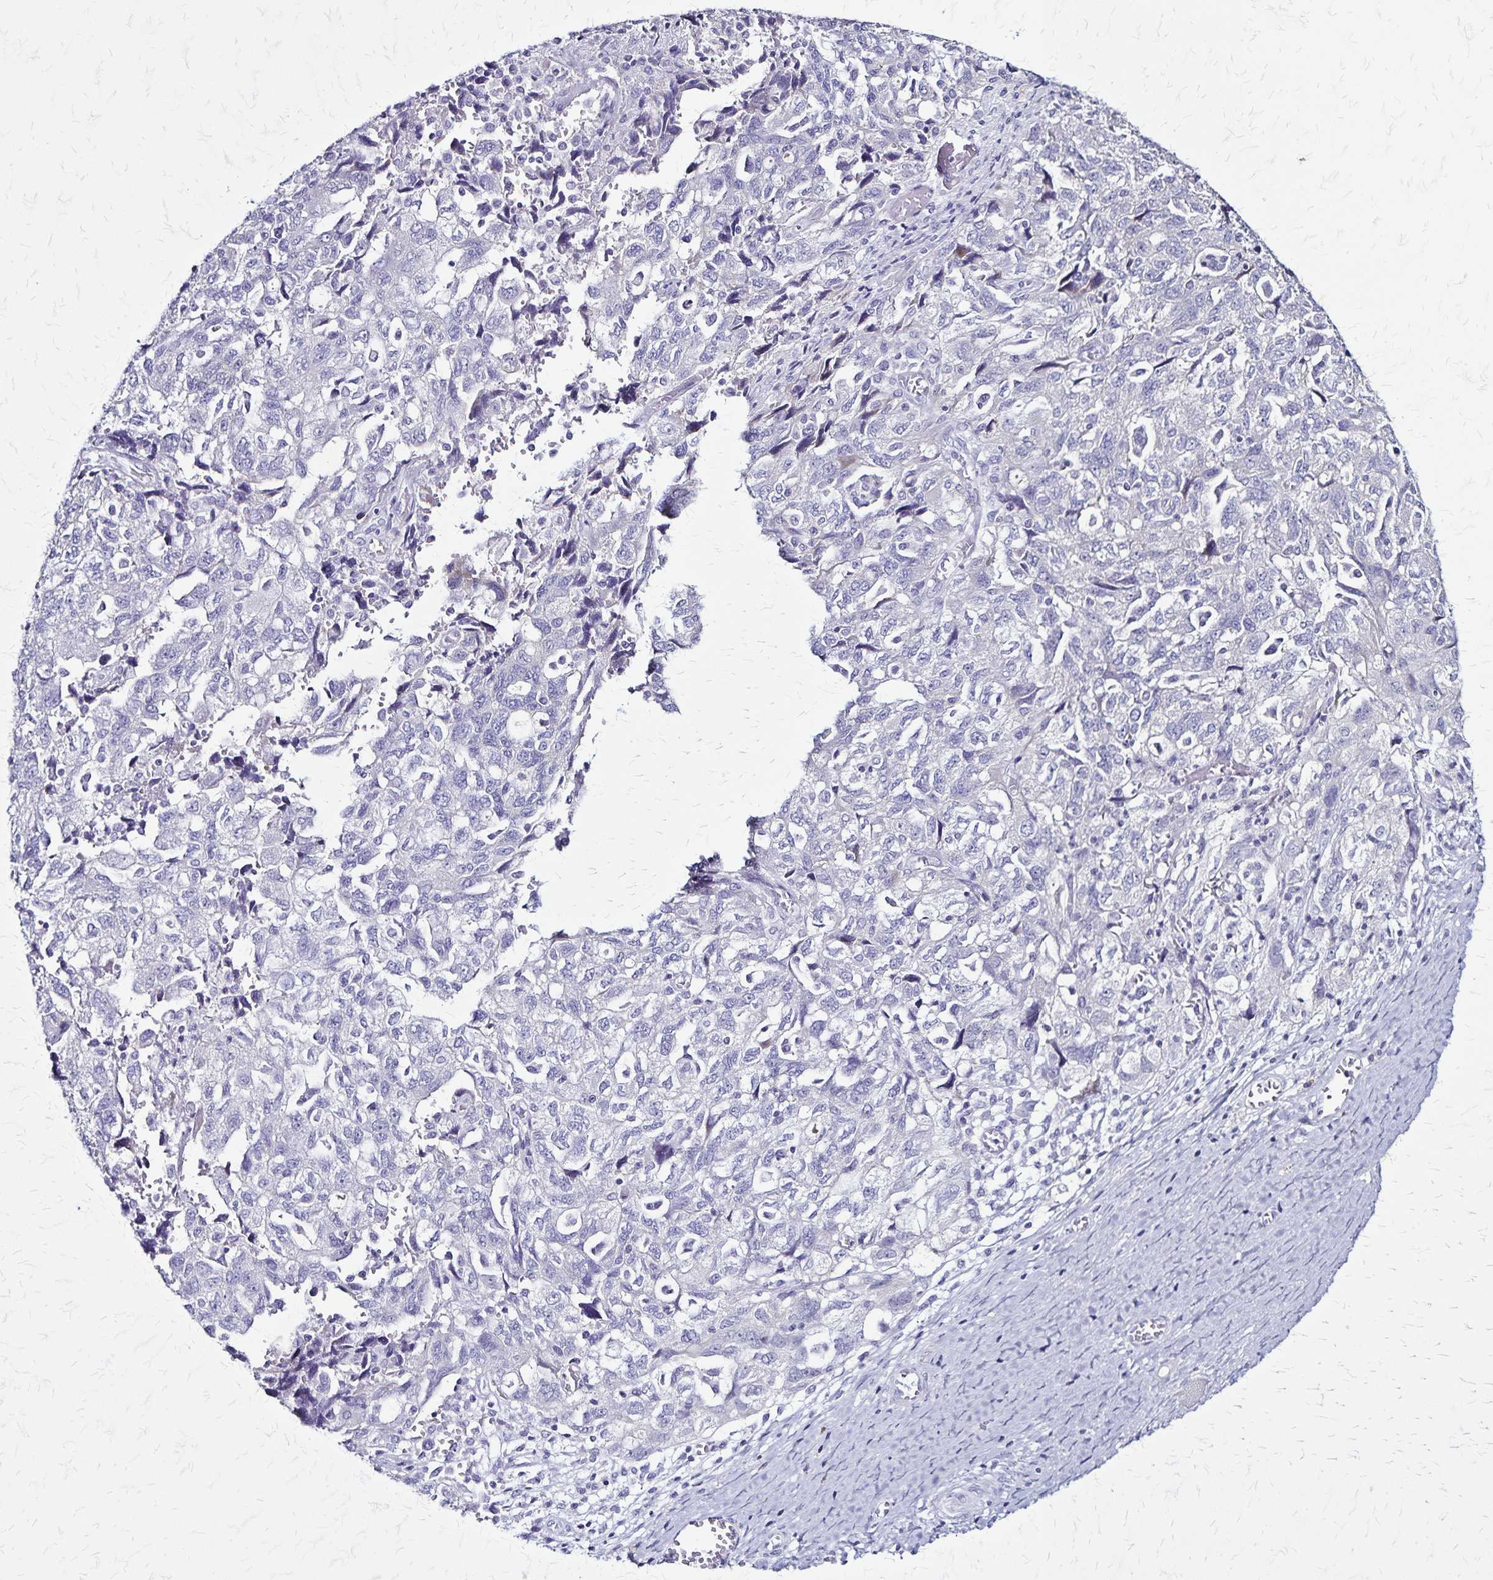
{"staining": {"intensity": "negative", "quantity": "none", "location": "none"}, "tissue": "ovarian cancer", "cell_type": "Tumor cells", "image_type": "cancer", "snomed": [{"axis": "morphology", "description": "Carcinoma, NOS"}, {"axis": "morphology", "description": "Cystadenocarcinoma, serous, NOS"}, {"axis": "topography", "description": "Ovary"}], "caption": "The micrograph reveals no significant staining in tumor cells of ovarian cancer.", "gene": "PLXNA4", "patient": {"sex": "female", "age": 69}}